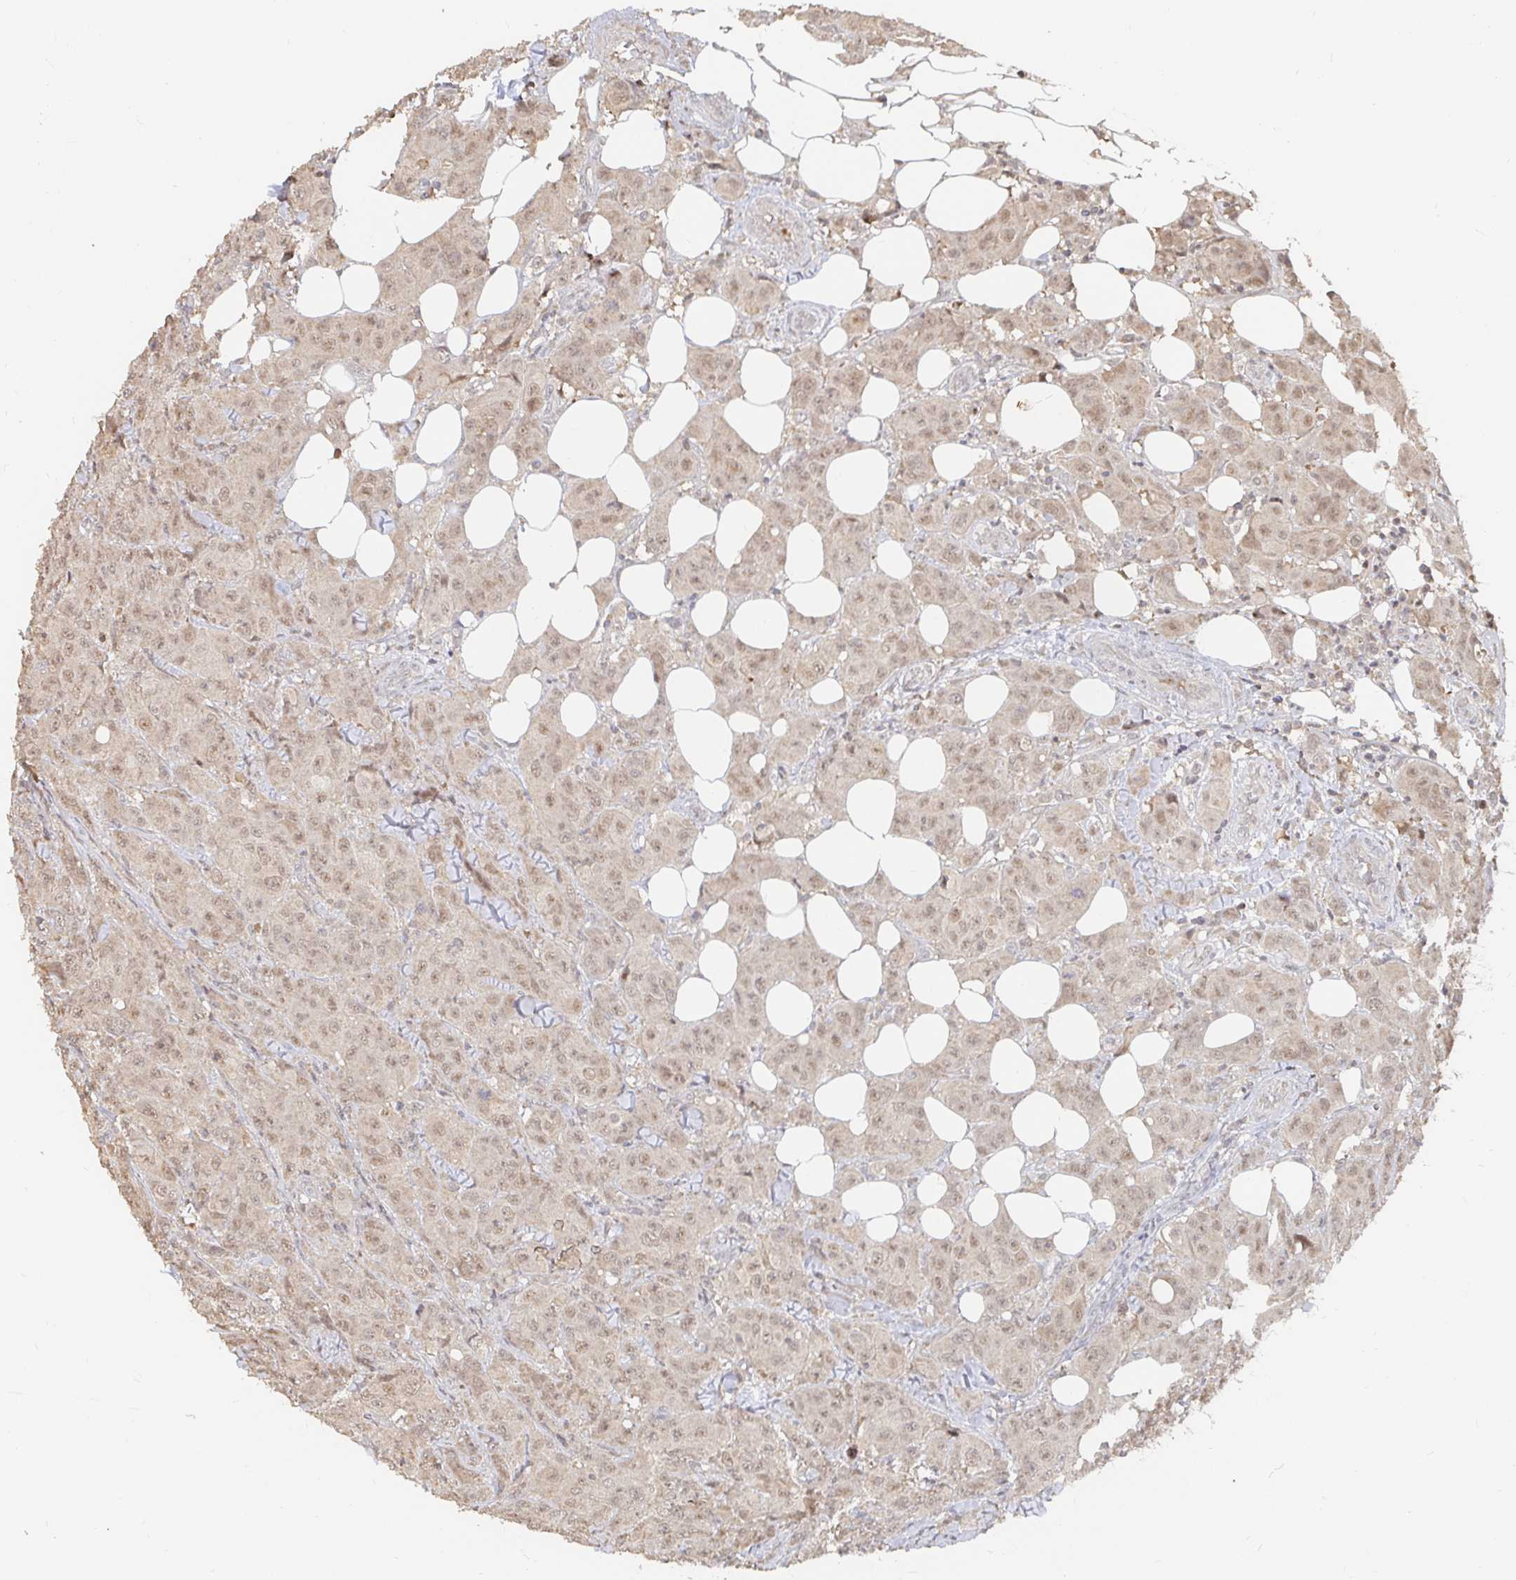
{"staining": {"intensity": "weak", "quantity": ">75%", "location": "nuclear"}, "tissue": "breast cancer", "cell_type": "Tumor cells", "image_type": "cancer", "snomed": [{"axis": "morphology", "description": "Normal tissue, NOS"}, {"axis": "morphology", "description": "Duct carcinoma"}, {"axis": "topography", "description": "Breast"}], "caption": "Immunohistochemical staining of intraductal carcinoma (breast) shows low levels of weak nuclear expression in approximately >75% of tumor cells.", "gene": "LRP5", "patient": {"sex": "female", "age": 43}}